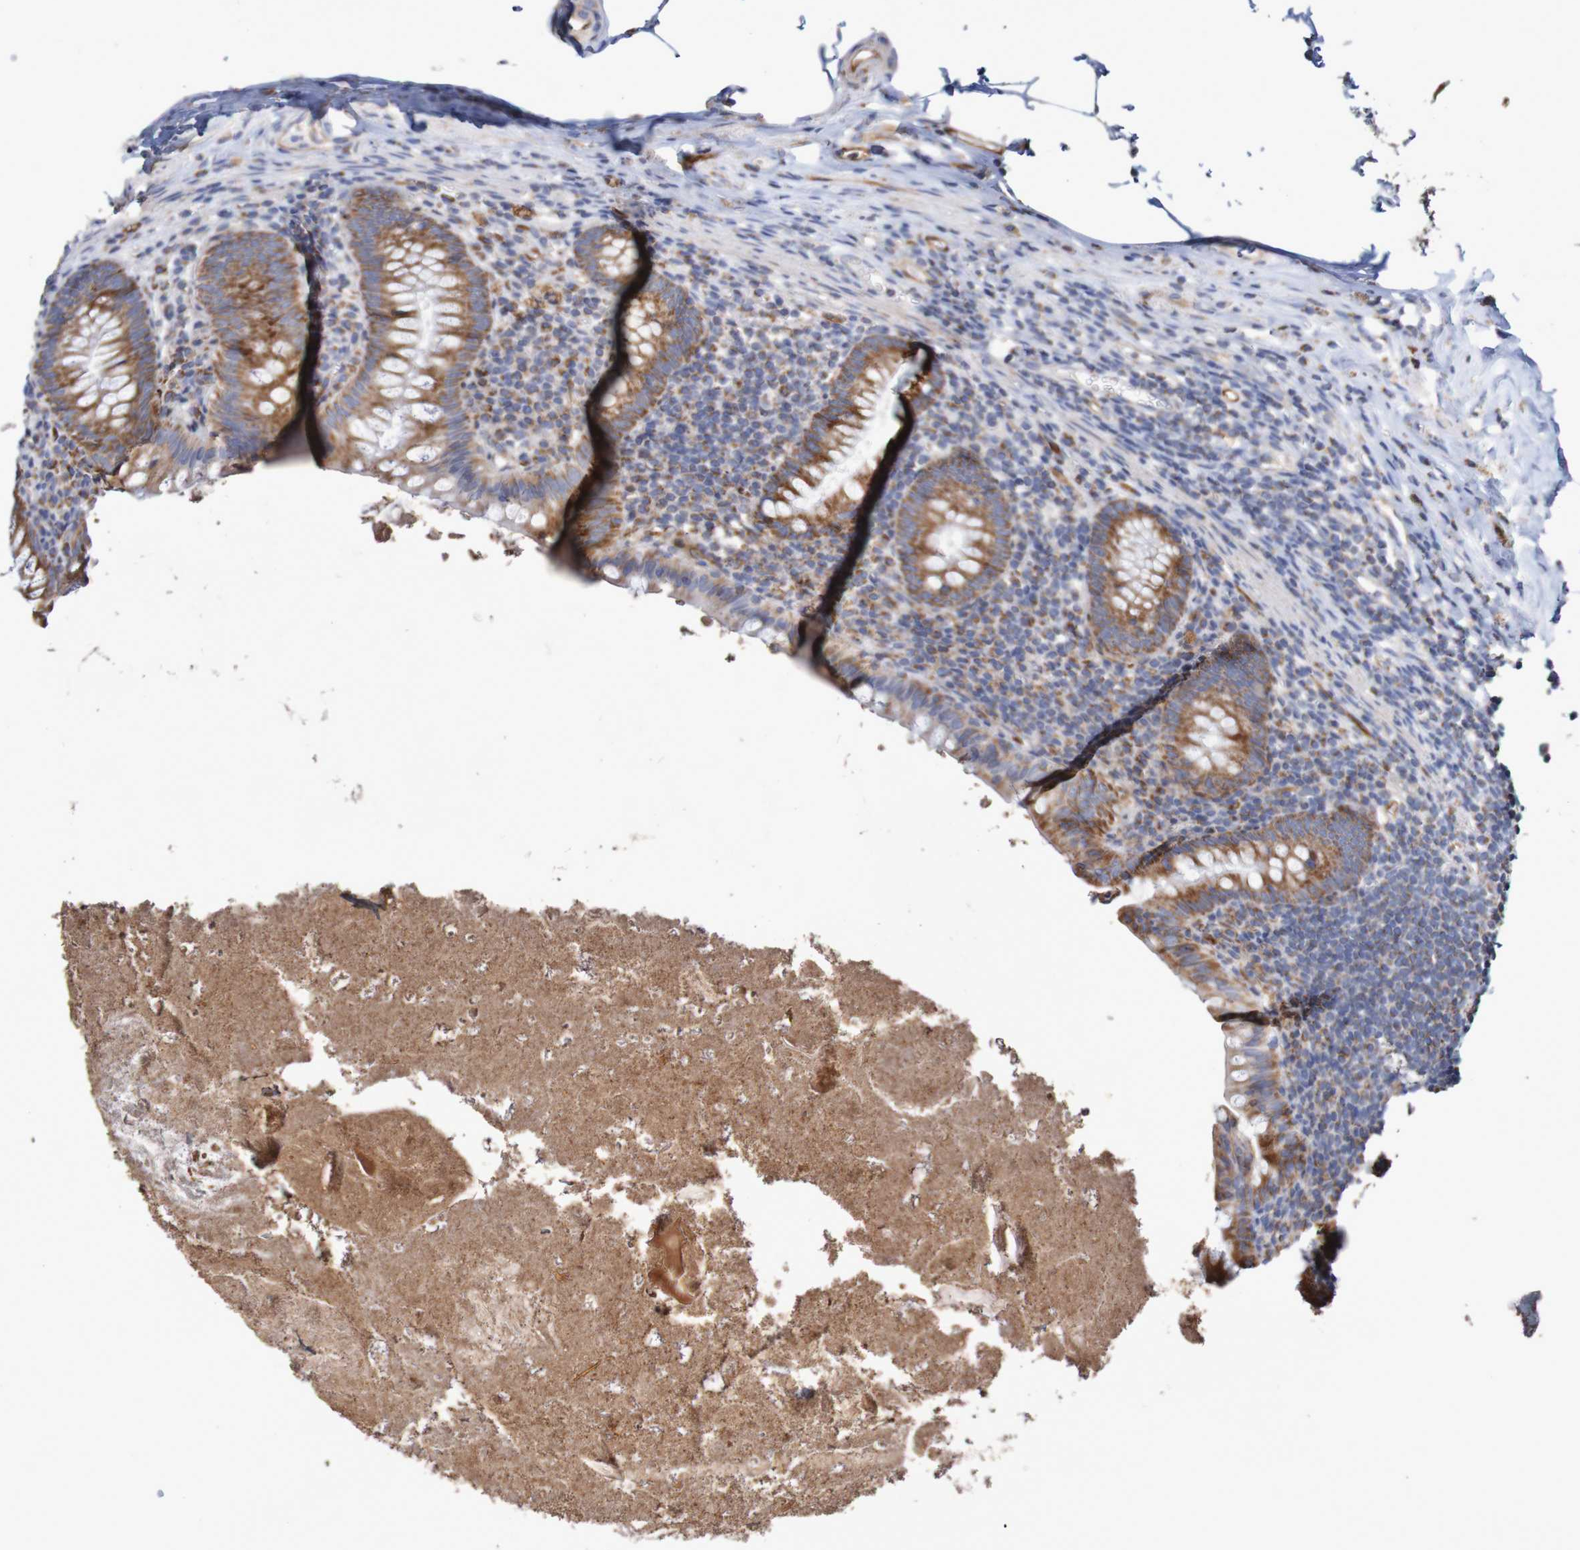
{"staining": {"intensity": "moderate", "quantity": ">75%", "location": "cytoplasmic/membranous"}, "tissue": "appendix", "cell_type": "Glandular cells", "image_type": "normal", "snomed": [{"axis": "morphology", "description": "Normal tissue, NOS"}, {"axis": "topography", "description": "Appendix"}], "caption": "Immunohistochemical staining of unremarkable human appendix demonstrates moderate cytoplasmic/membranous protein staining in approximately >75% of glandular cells.", "gene": "MMEL1", "patient": {"sex": "male", "age": 52}}